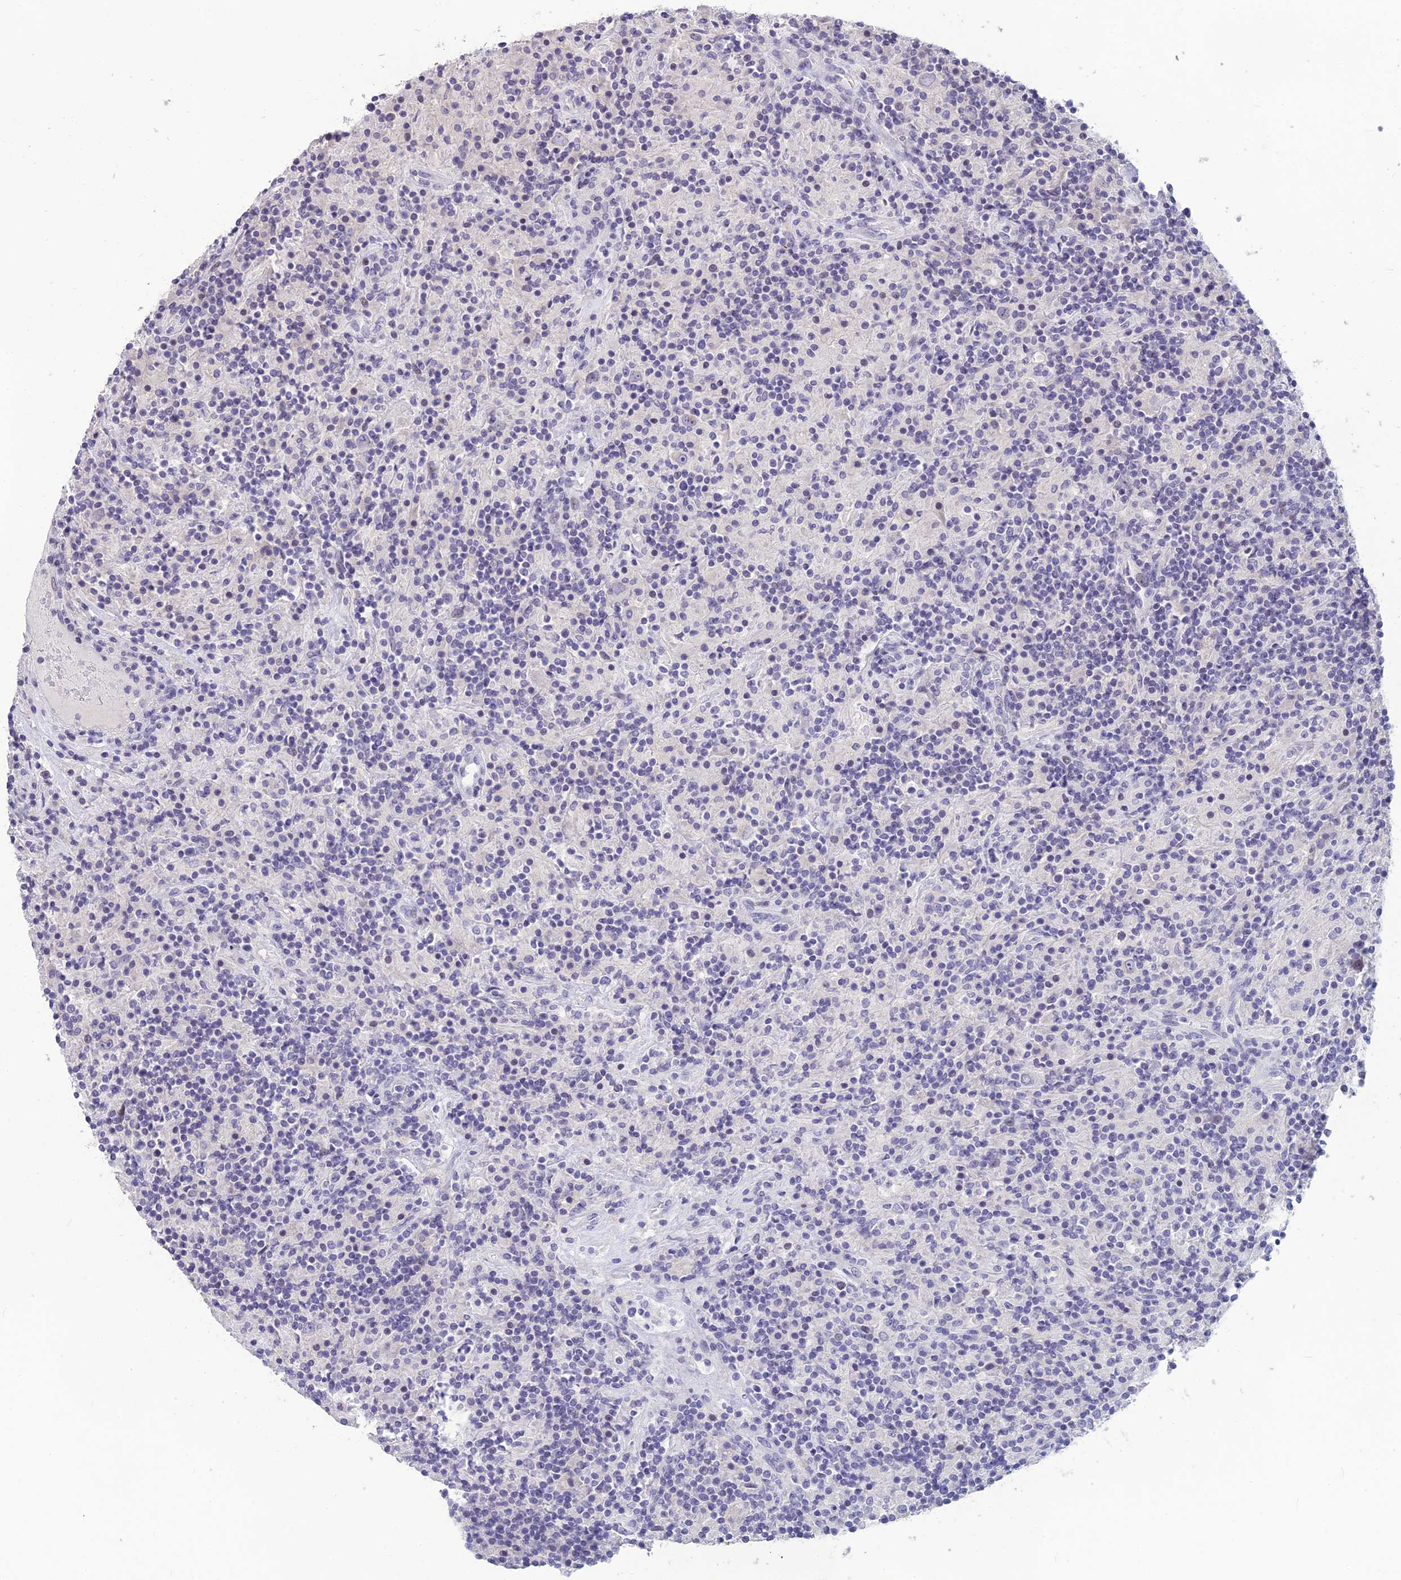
{"staining": {"intensity": "negative", "quantity": "none", "location": "none"}, "tissue": "lymphoma", "cell_type": "Tumor cells", "image_type": "cancer", "snomed": [{"axis": "morphology", "description": "Hodgkin's disease, NOS"}, {"axis": "topography", "description": "Lymph node"}], "caption": "Immunohistochemical staining of human Hodgkin's disease demonstrates no significant expression in tumor cells.", "gene": "TMEM134", "patient": {"sex": "male", "age": 70}}